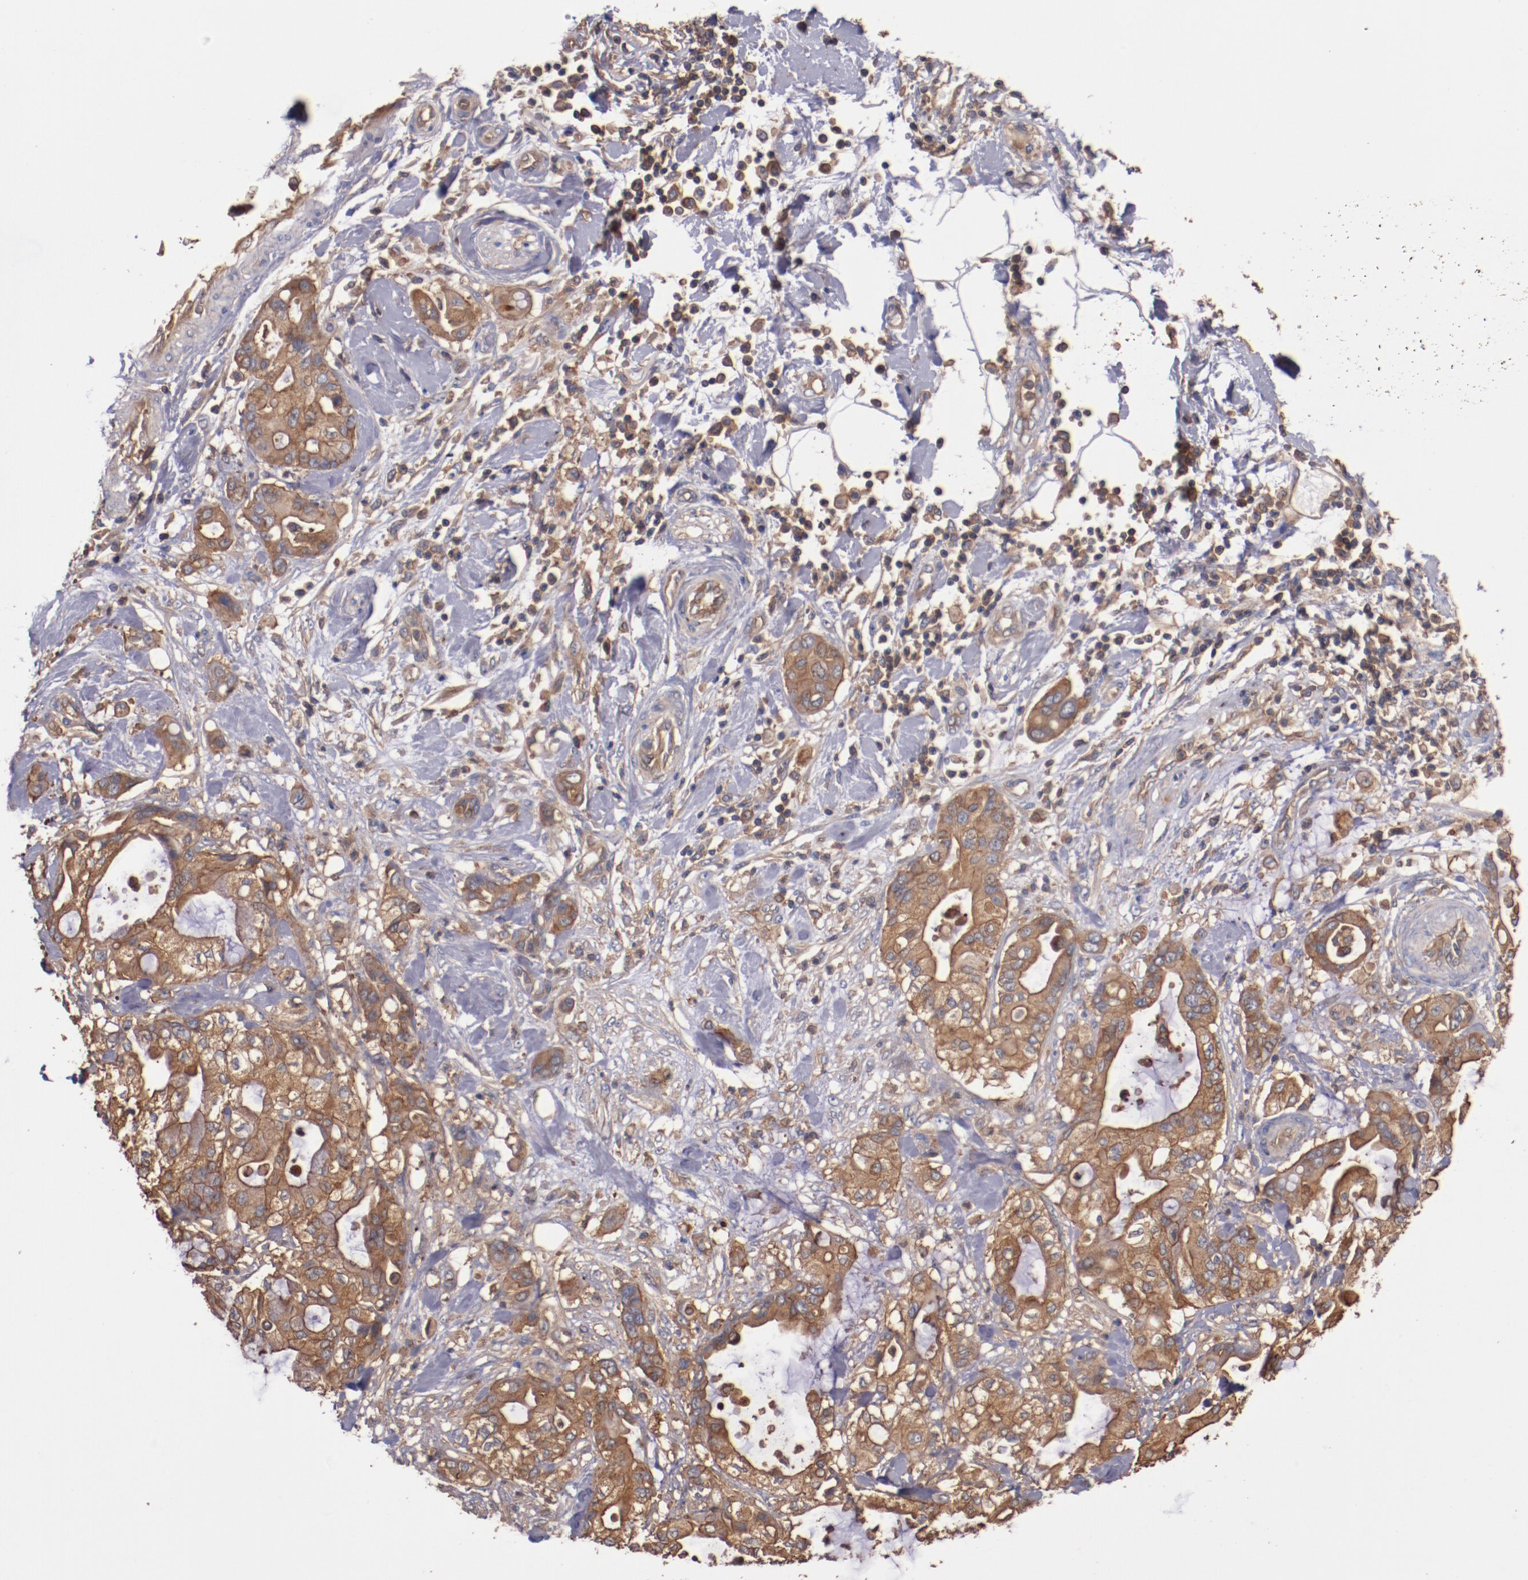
{"staining": {"intensity": "strong", "quantity": ">75%", "location": "cytoplasmic/membranous"}, "tissue": "pancreatic cancer", "cell_type": "Tumor cells", "image_type": "cancer", "snomed": [{"axis": "morphology", "description": "Adenocarcinoma, NOS"}, {"axis": "morphology", "description": "Adenocarcinoma, metastatic, NOS"}, {"axis": "topography", "description": "Lymph node"}, {"axis": "topography", "description": "Pancreas"}, {"axis": "topography", "description": "Duodenum"}], "caption": "The micrograph exhibits immunohistochemical staining of pancreatic cancer. There is strong cytoplasmic/membranous expression is present in about >75% of tumor cells. (IHC, brightfield microscopy, high magnification).", "gene": "TMOD3", "patient": {"sex": "female", "age": 64}}